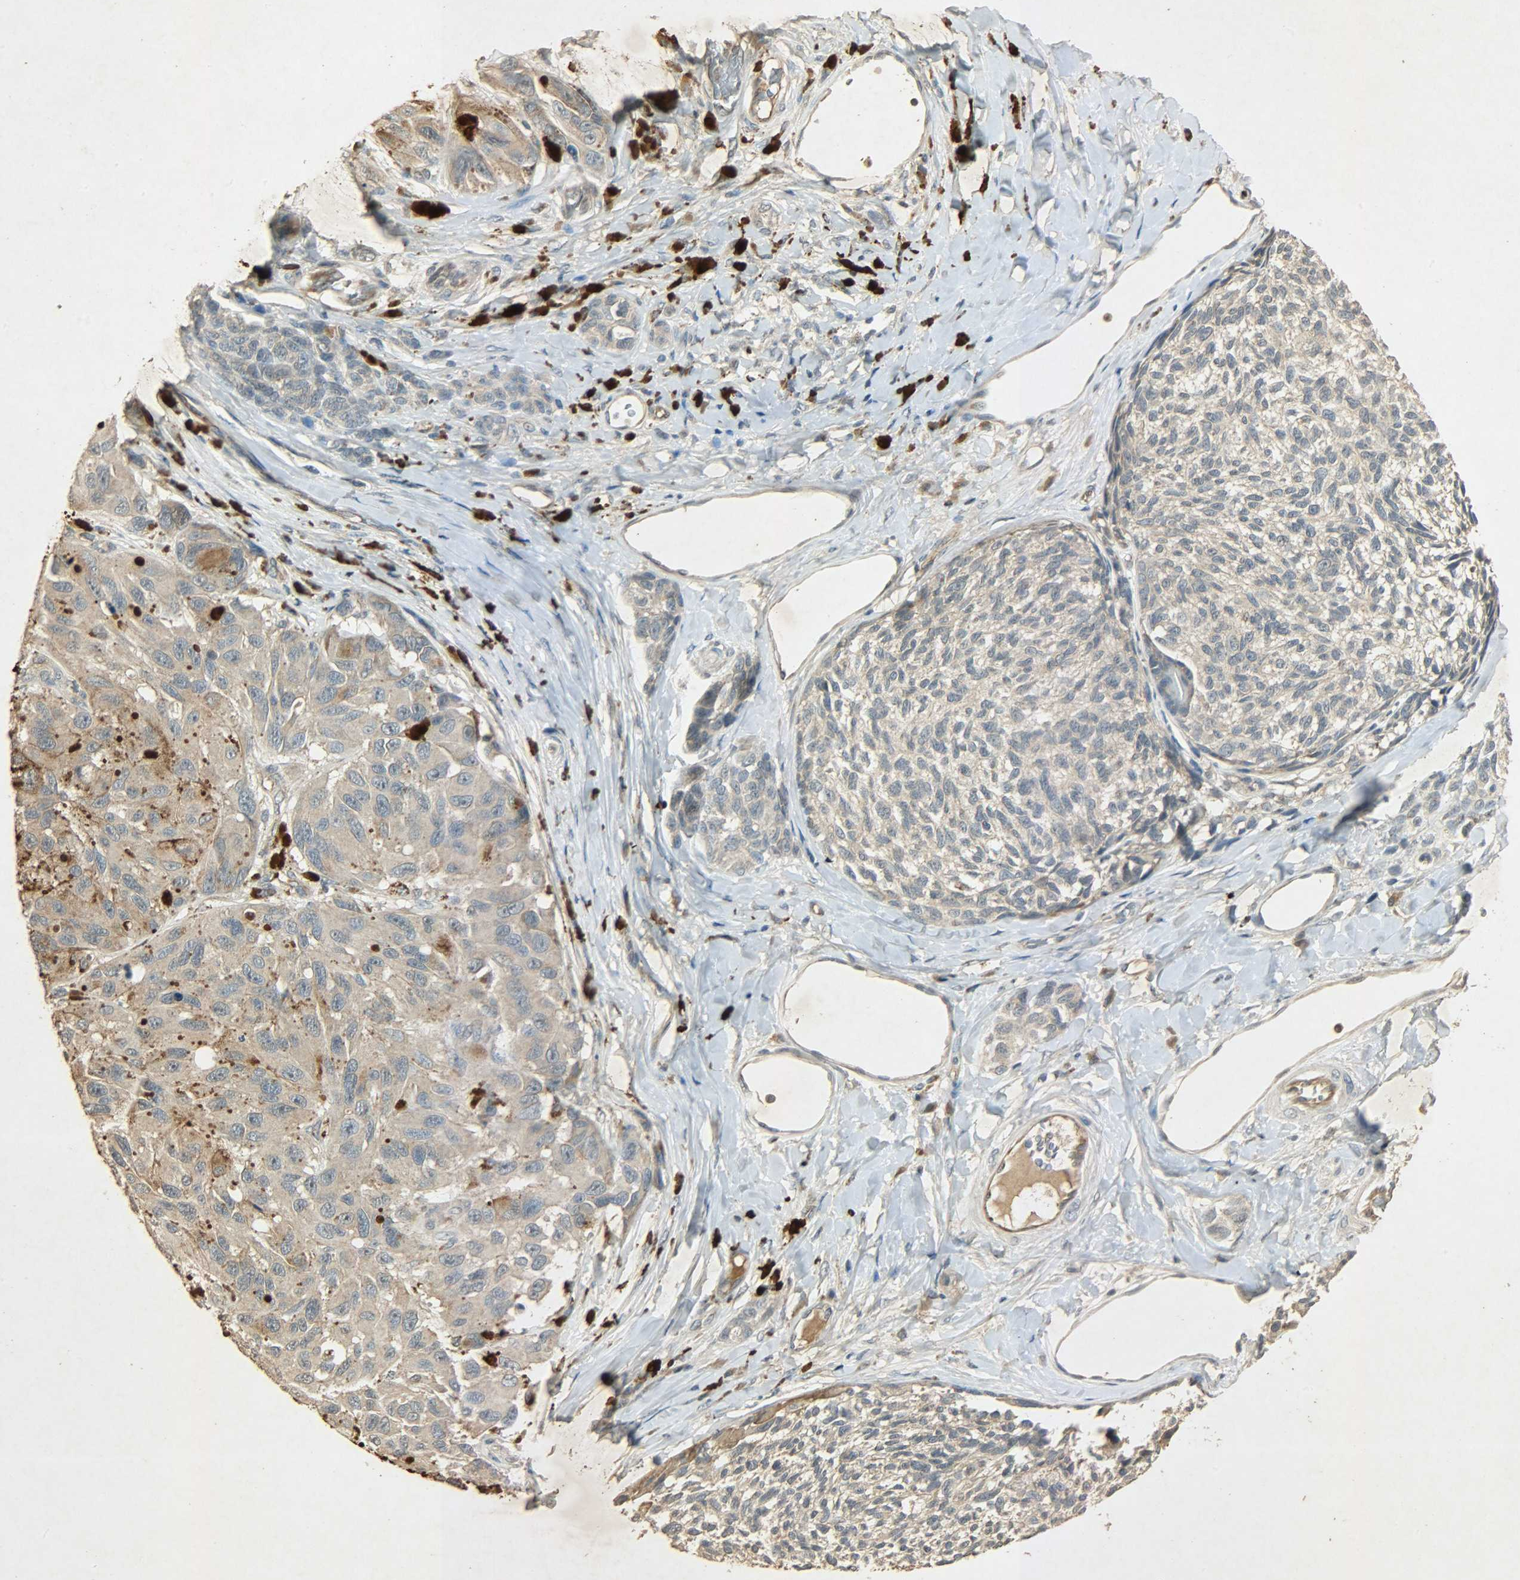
{"staining": {"intensity": "weak", "quantity": ">75%", "location": "cytoplasmic/membranous"}, "tissue": "melanoma", "cell_type": "Tumor cells", "image_type": "cancer", "snomed": [{"axis": "morphology", "description": "Malignant melanoma, NOS"}, {"axis": "topography", "description": "Skin"}], "caption": "Malignant melanoma was stained to show a protein in brown. There is low levels of weak cytoplasmic/membranous positivity in about >75% of tumor cells.", "gene": "ATP2B1", "patient": {"sex": "female", "age": 73}}